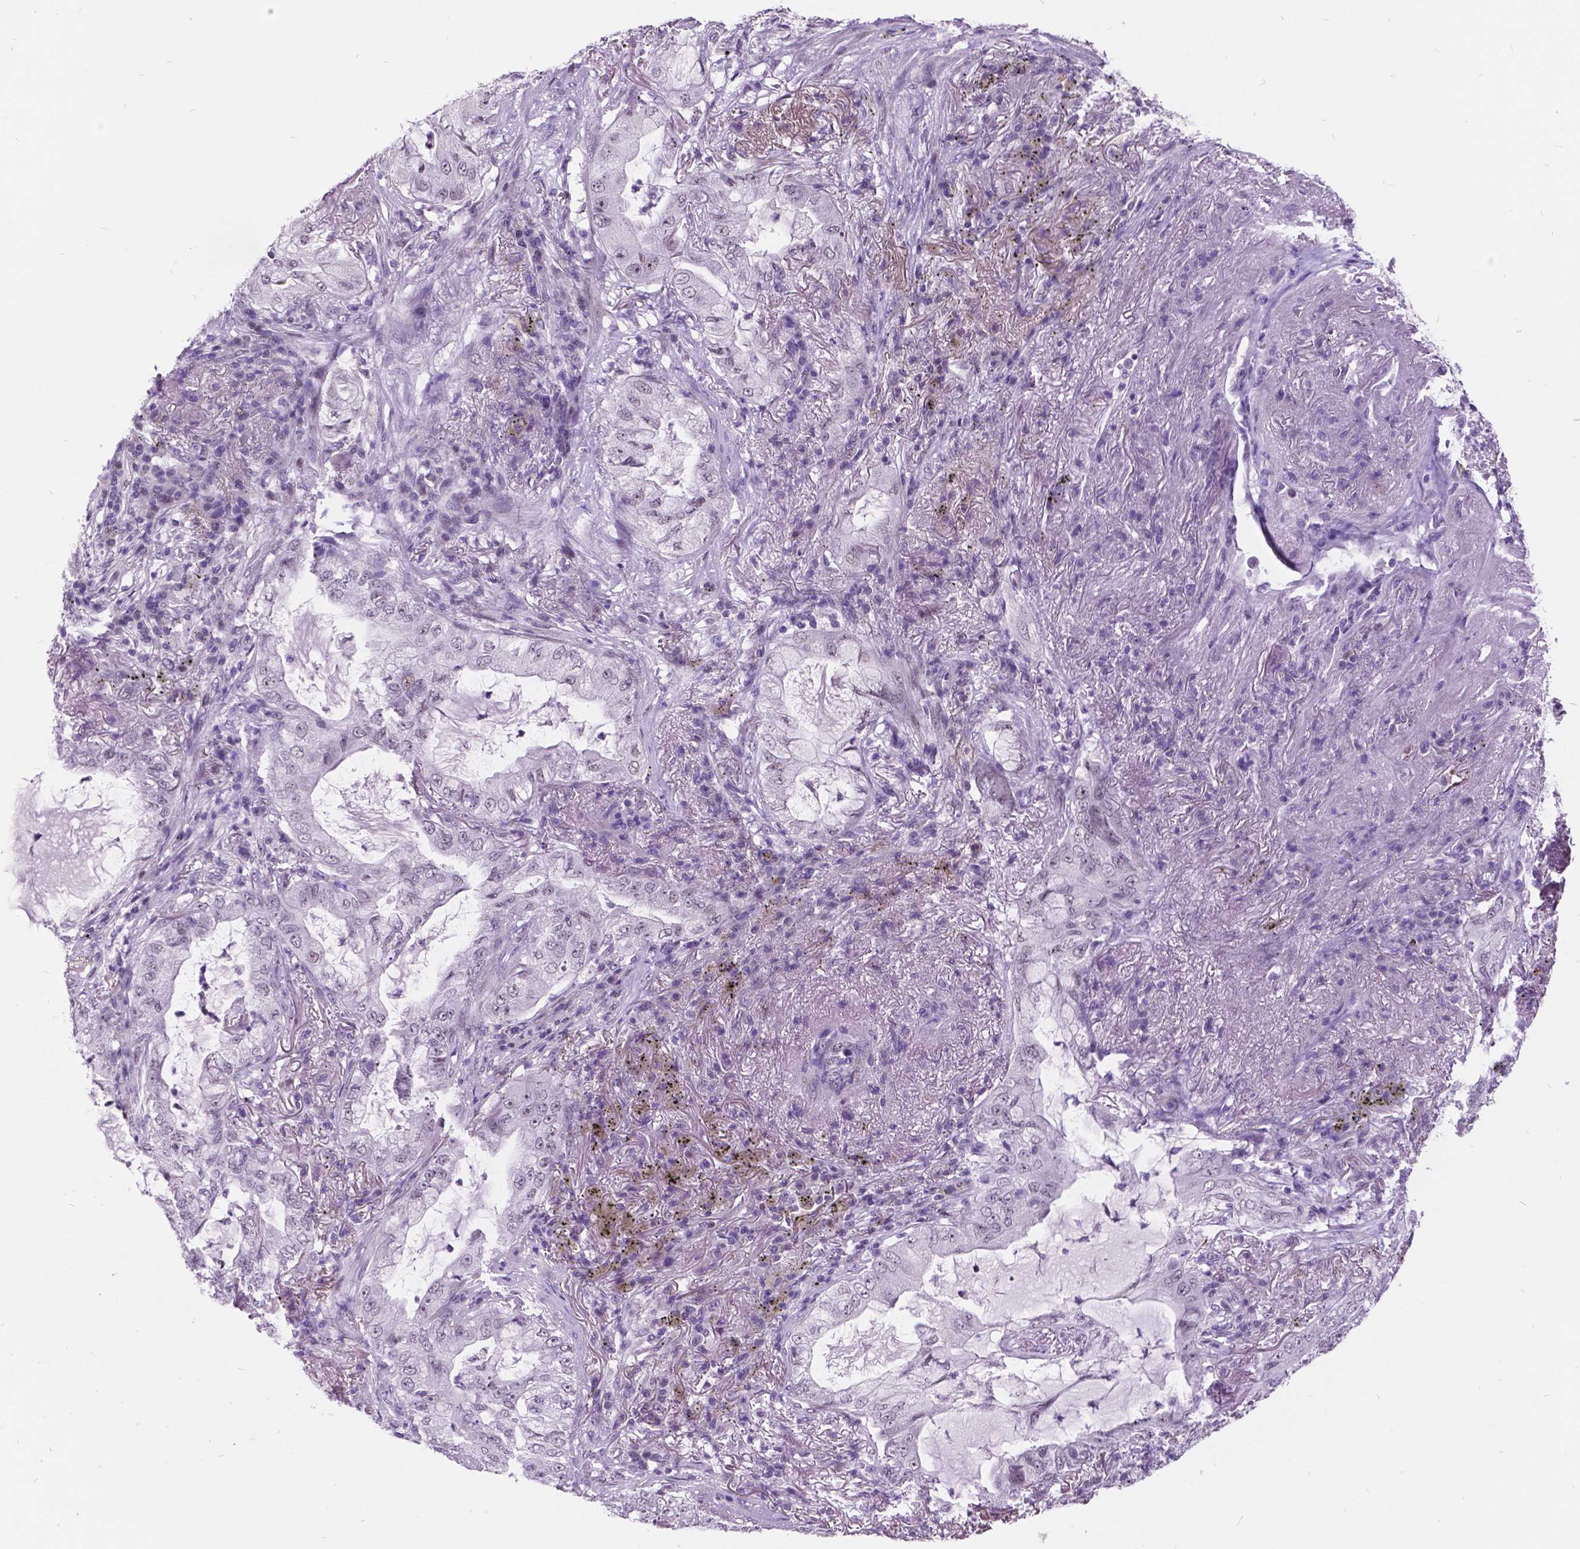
{"staining": {"intensity": "negative", "quantity": "none", "location": "none"}, "tissue": "lung cancer", "cell_type": "Tumor cells", "image_type": "cancer", "snomed": [{"axis": "morphology", "description": "Adenocarcinoma, NOS"}, {"axis": "topography", "description": "Lung"}], "caption": "DAB (3,3'-diaminobenzidine) immunohistochemical staining of human lung adenocarcinoma exhibits no significant staining in tumor cells.", "gene": "DPF3", "patient": {"sex": "female", "age": 73}}